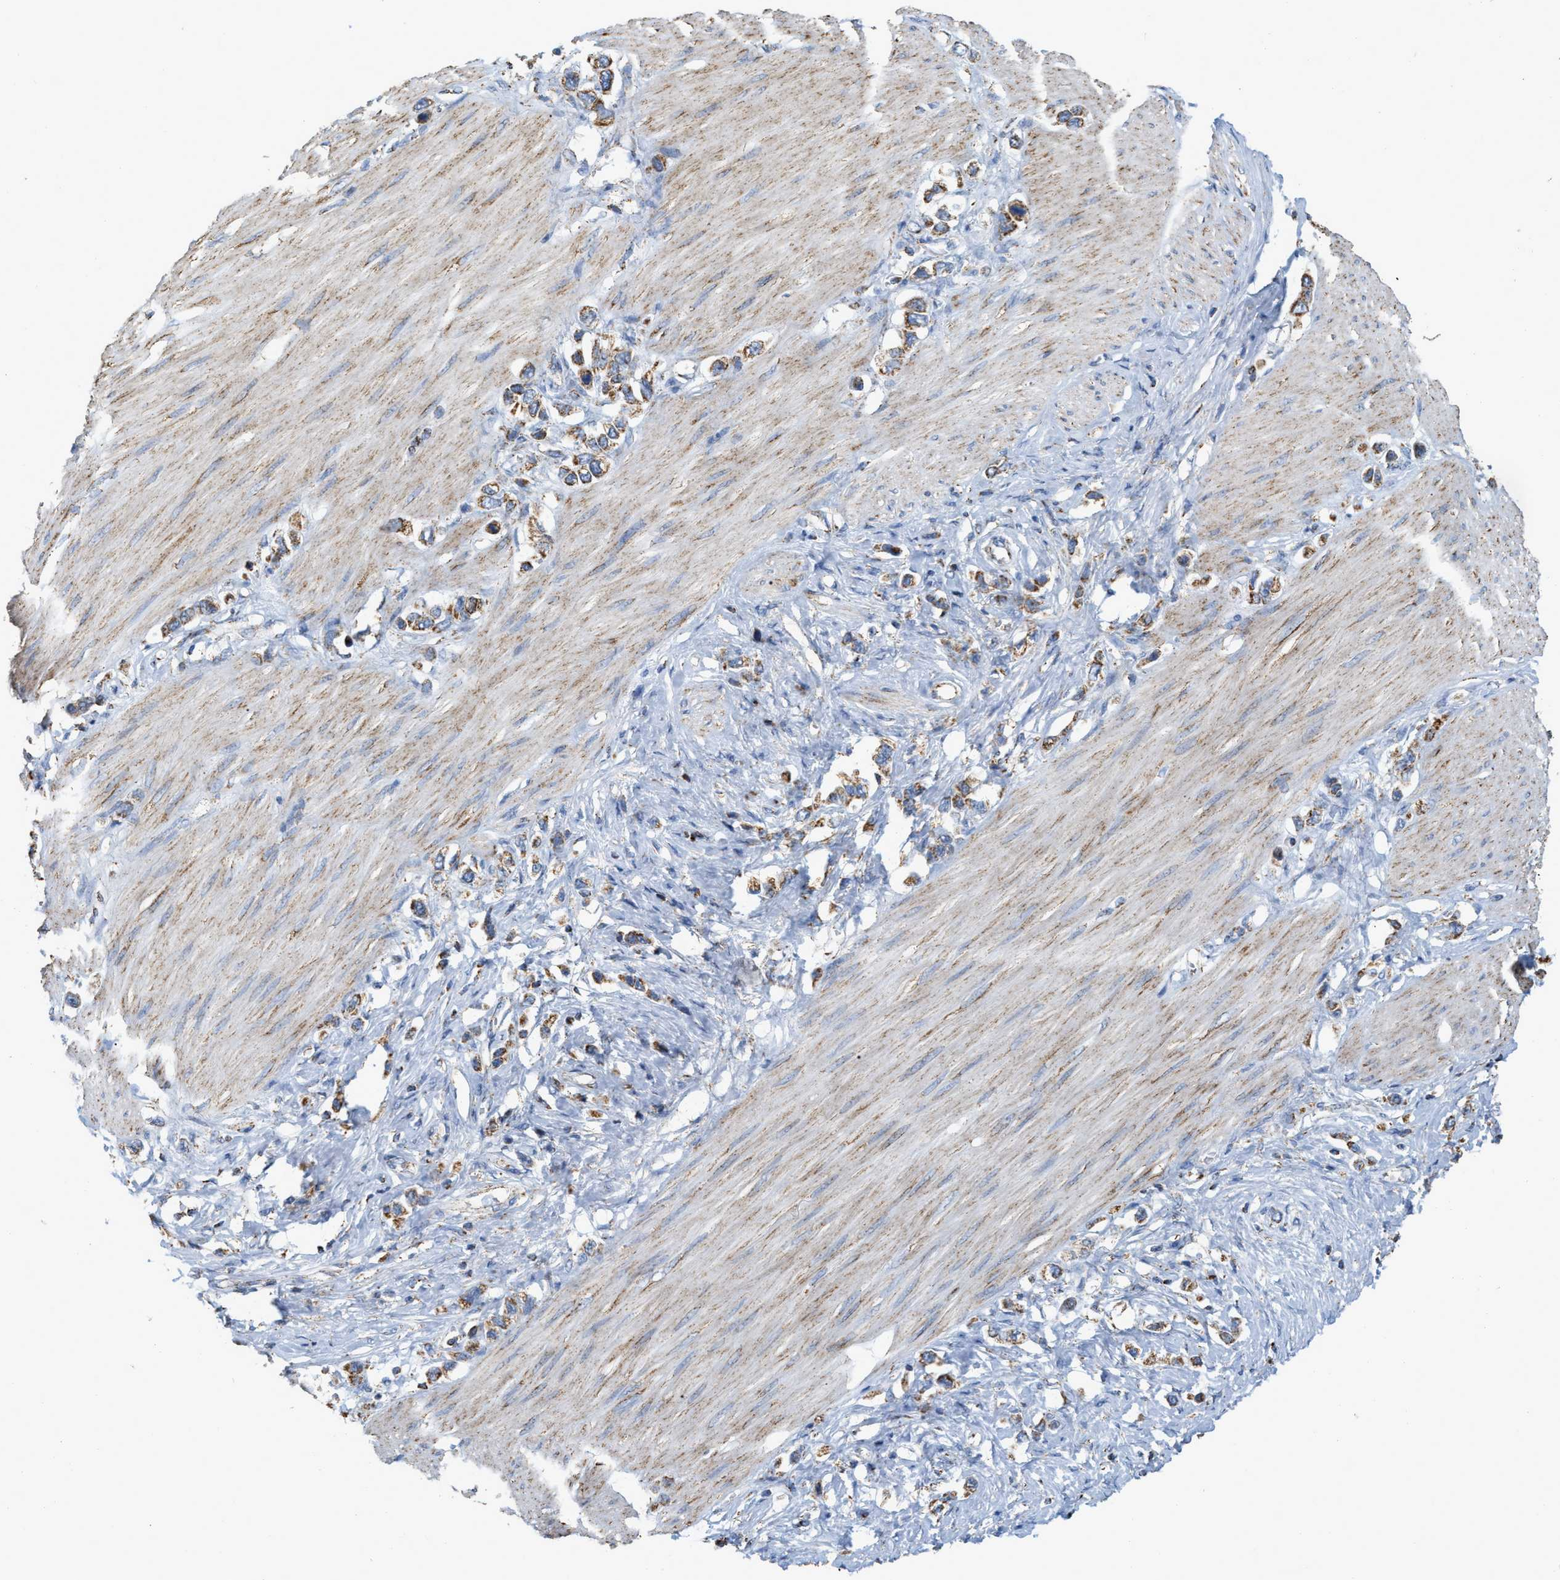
{"staining": {"intensity": "moderate", "quantity": ">75%", "location": "cytoplasmic/membranous"}, "tissue": "stomach cancer", "cell_type": "Tumor cells", "image_type": "cancer", "snomed": [{"axis": "morphology", "description": "Adenocarcinoma, NOS"}, {"axis": "topography", "description": "Stomach"}], "caption": "Tumor cells reveal medium levels of moderate cytoplasmic/membranous staining in about >75% of cells in human stomach cancer. Immunohistochemistry stains the protein in brown and the nuclei are stained blue.", "gene": "CBLB", "patient": {"sex": "female", "age": 65}}